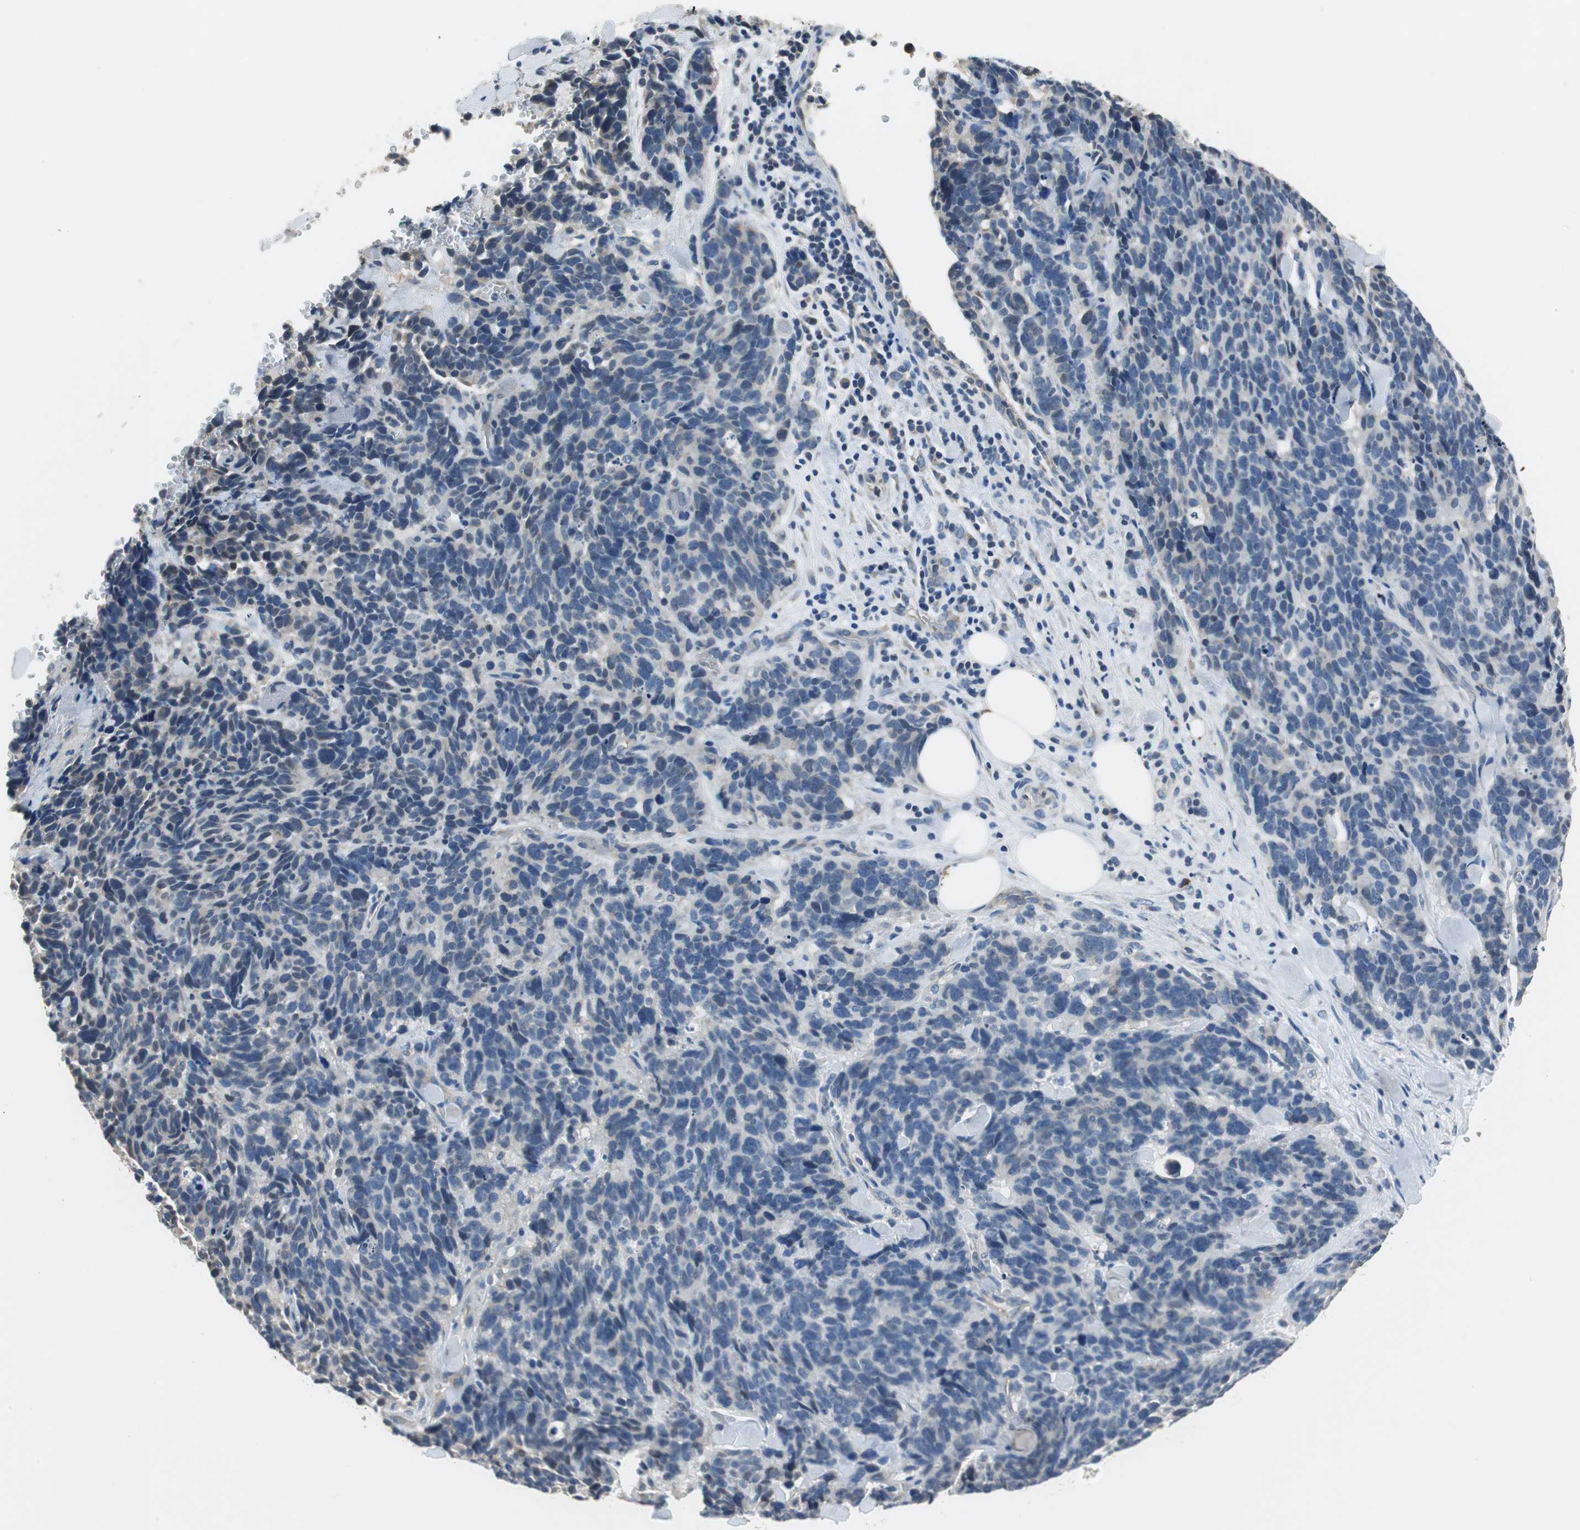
{"staining": {"intensity": "negative", "quantity": "none", "location": "none"}, "tissue": "lung cancer", "cell_type": "Tumor cells", "image_type": "cancer", "snomed": [{"axis": "morphology", "description": "Neoplasm, malignant, NOS"}, {"axis": "topography", "description": "Lung"}], "caption": "IHC of human lung cancer exhibits no staining in tumor cells.", "gene": "MTIF2", "patient": {"sex": "female", "age": 58}}